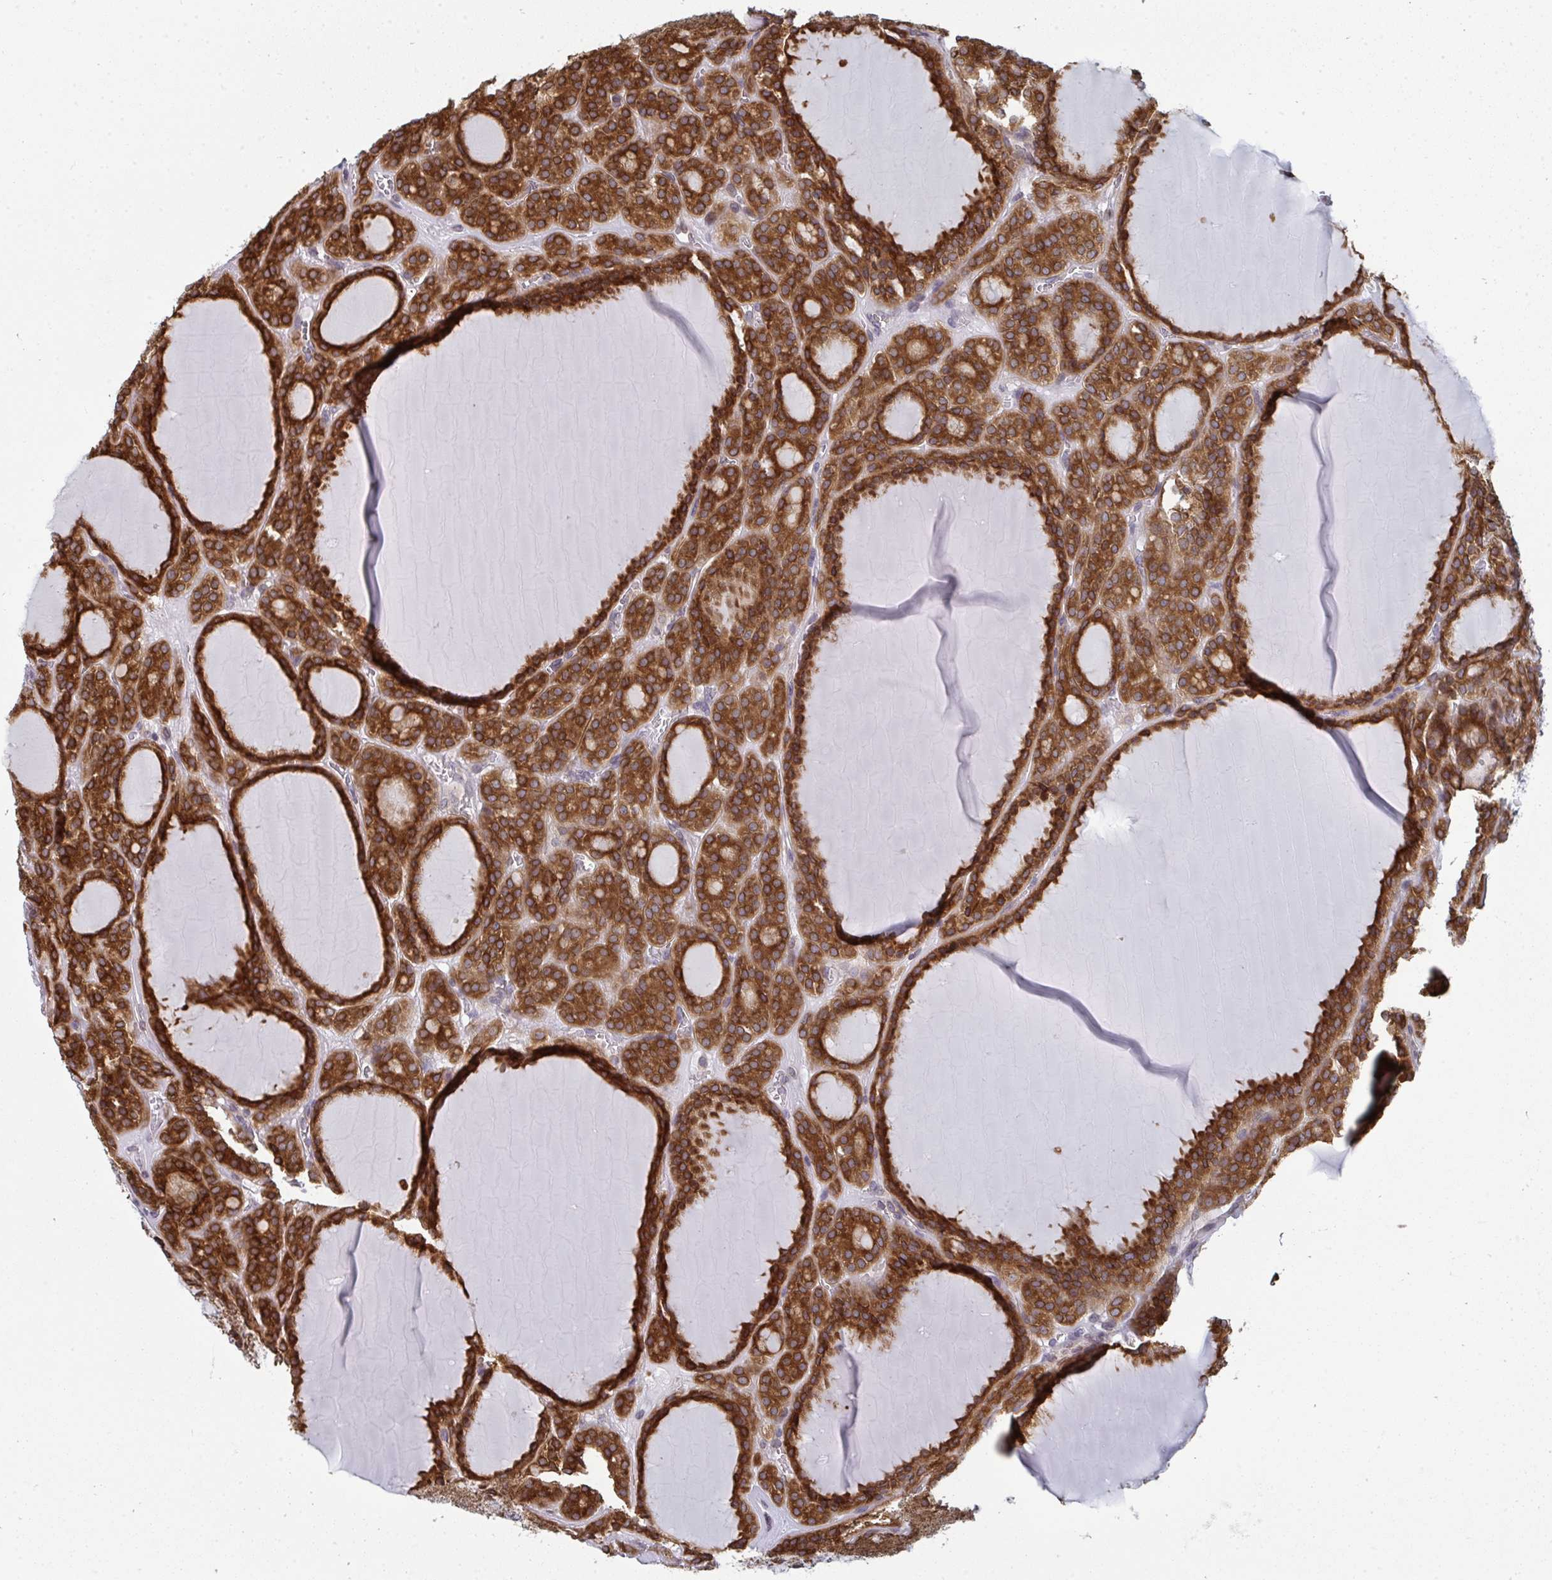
{"staining": {"intensity": "strong", "quantity": ">75%", "location": "cytoplasmic/membranous"}, "tissue": "thyroid cancer", "cell_type": "Tumor cells", "image_type": "cancer", "snomed": [{"axis": "morphology", "description": "Follicular adenoma carcinoma, NOS"}, {"axis": "topography", "description": "Thyroid gland"}], "caption": "Thyroid cancer (follicular adenoma carcinoma) stained with a protein marker demonstrates strong staining in tumor cells.", "gene": "LYSMD4", "patient": {"sex": "female", "age": 63}}